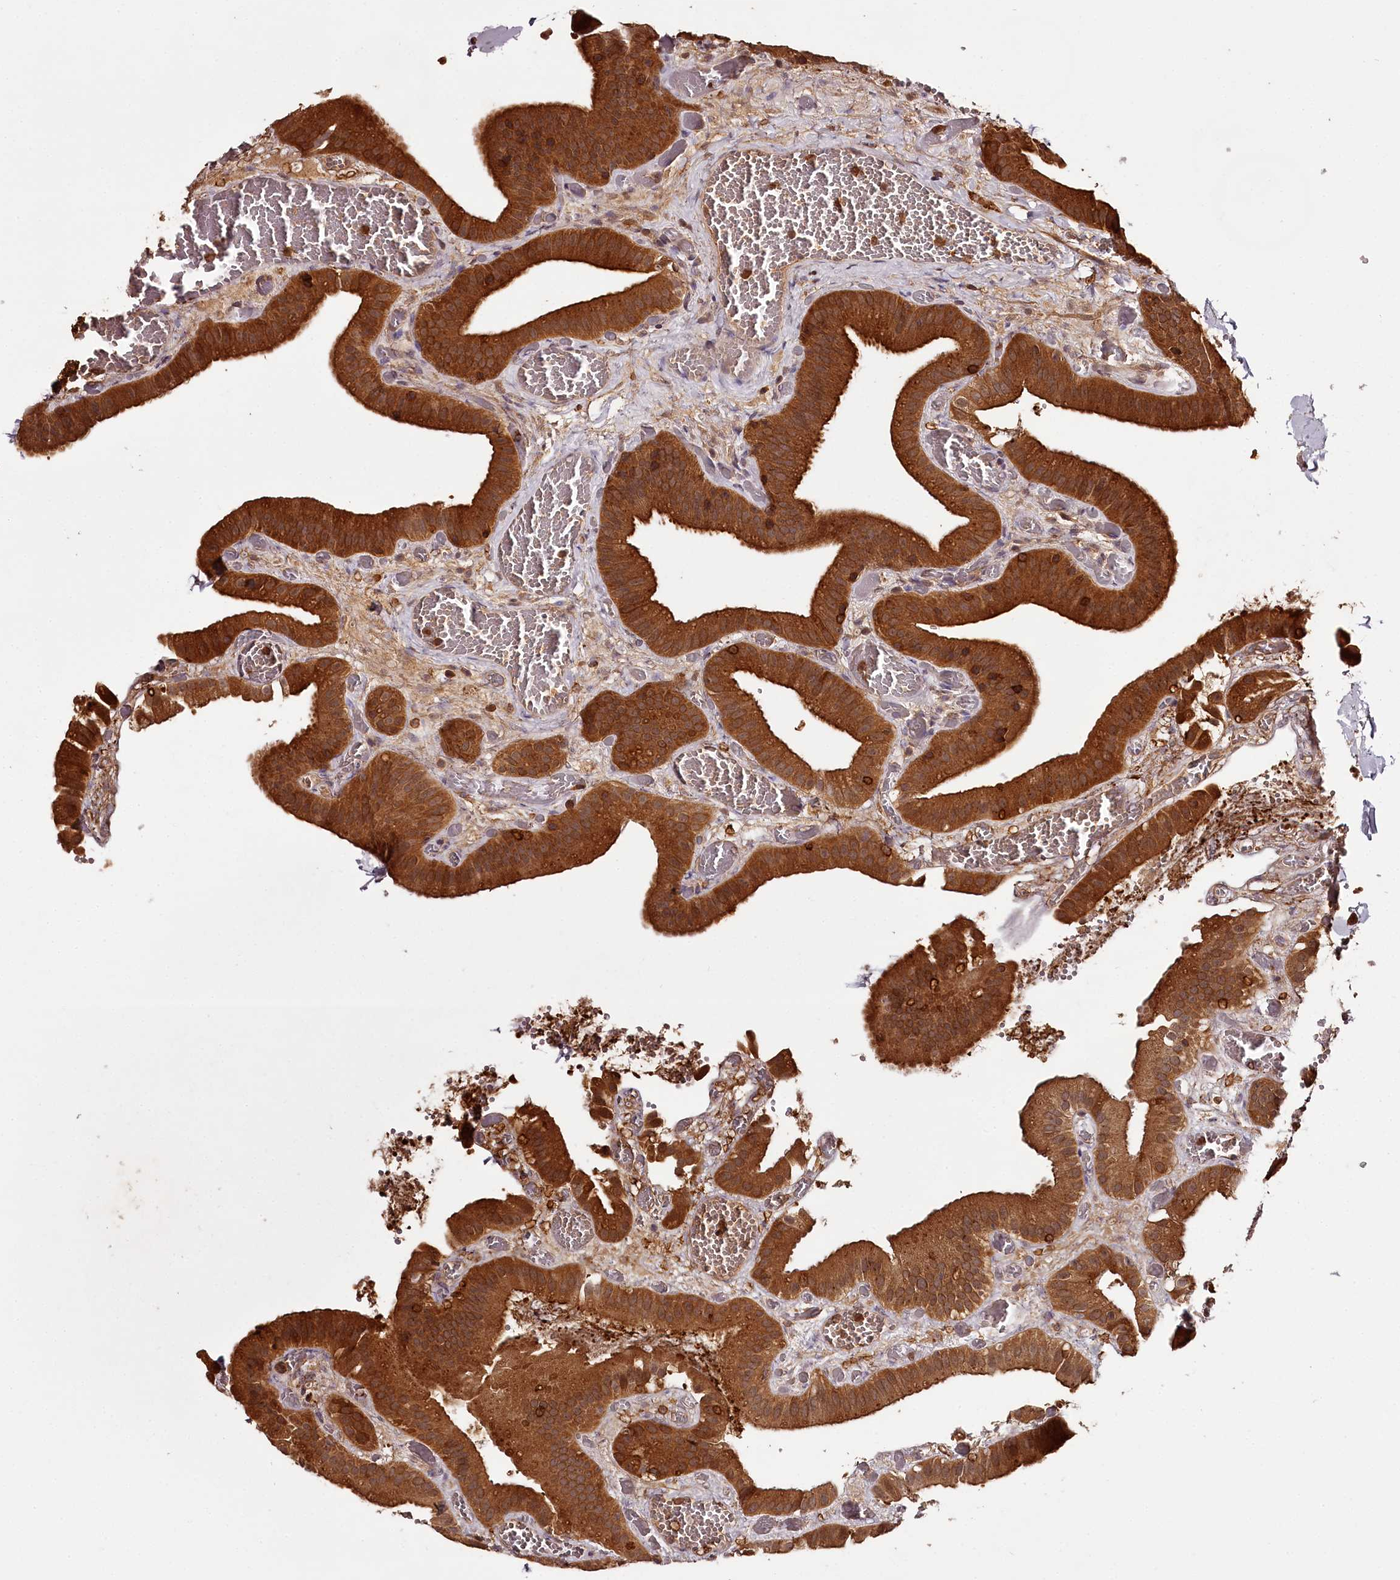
{"staining": {"intensity": "strong", "quantity": ">75%", "location": "cytoplasmic/membranous"}, "tissue": "gallbladder", "cell_type": "Glandular cells", "image_type": "normal", "snomed": [{"axis": "morphology", "description": "Normal tissue, NOS"}, {"axis": "topography", "description": "Gallbladder"}], "caption": "Glandular cells demonstrate strong cytoplasmic/membranous positivity in about >75% of cells in benign gallbladder. The protein is shown in brown color, while the nuclei are stained blue.", "gene": "TTC12", "patient": {"sex": "female", "age": 64}}